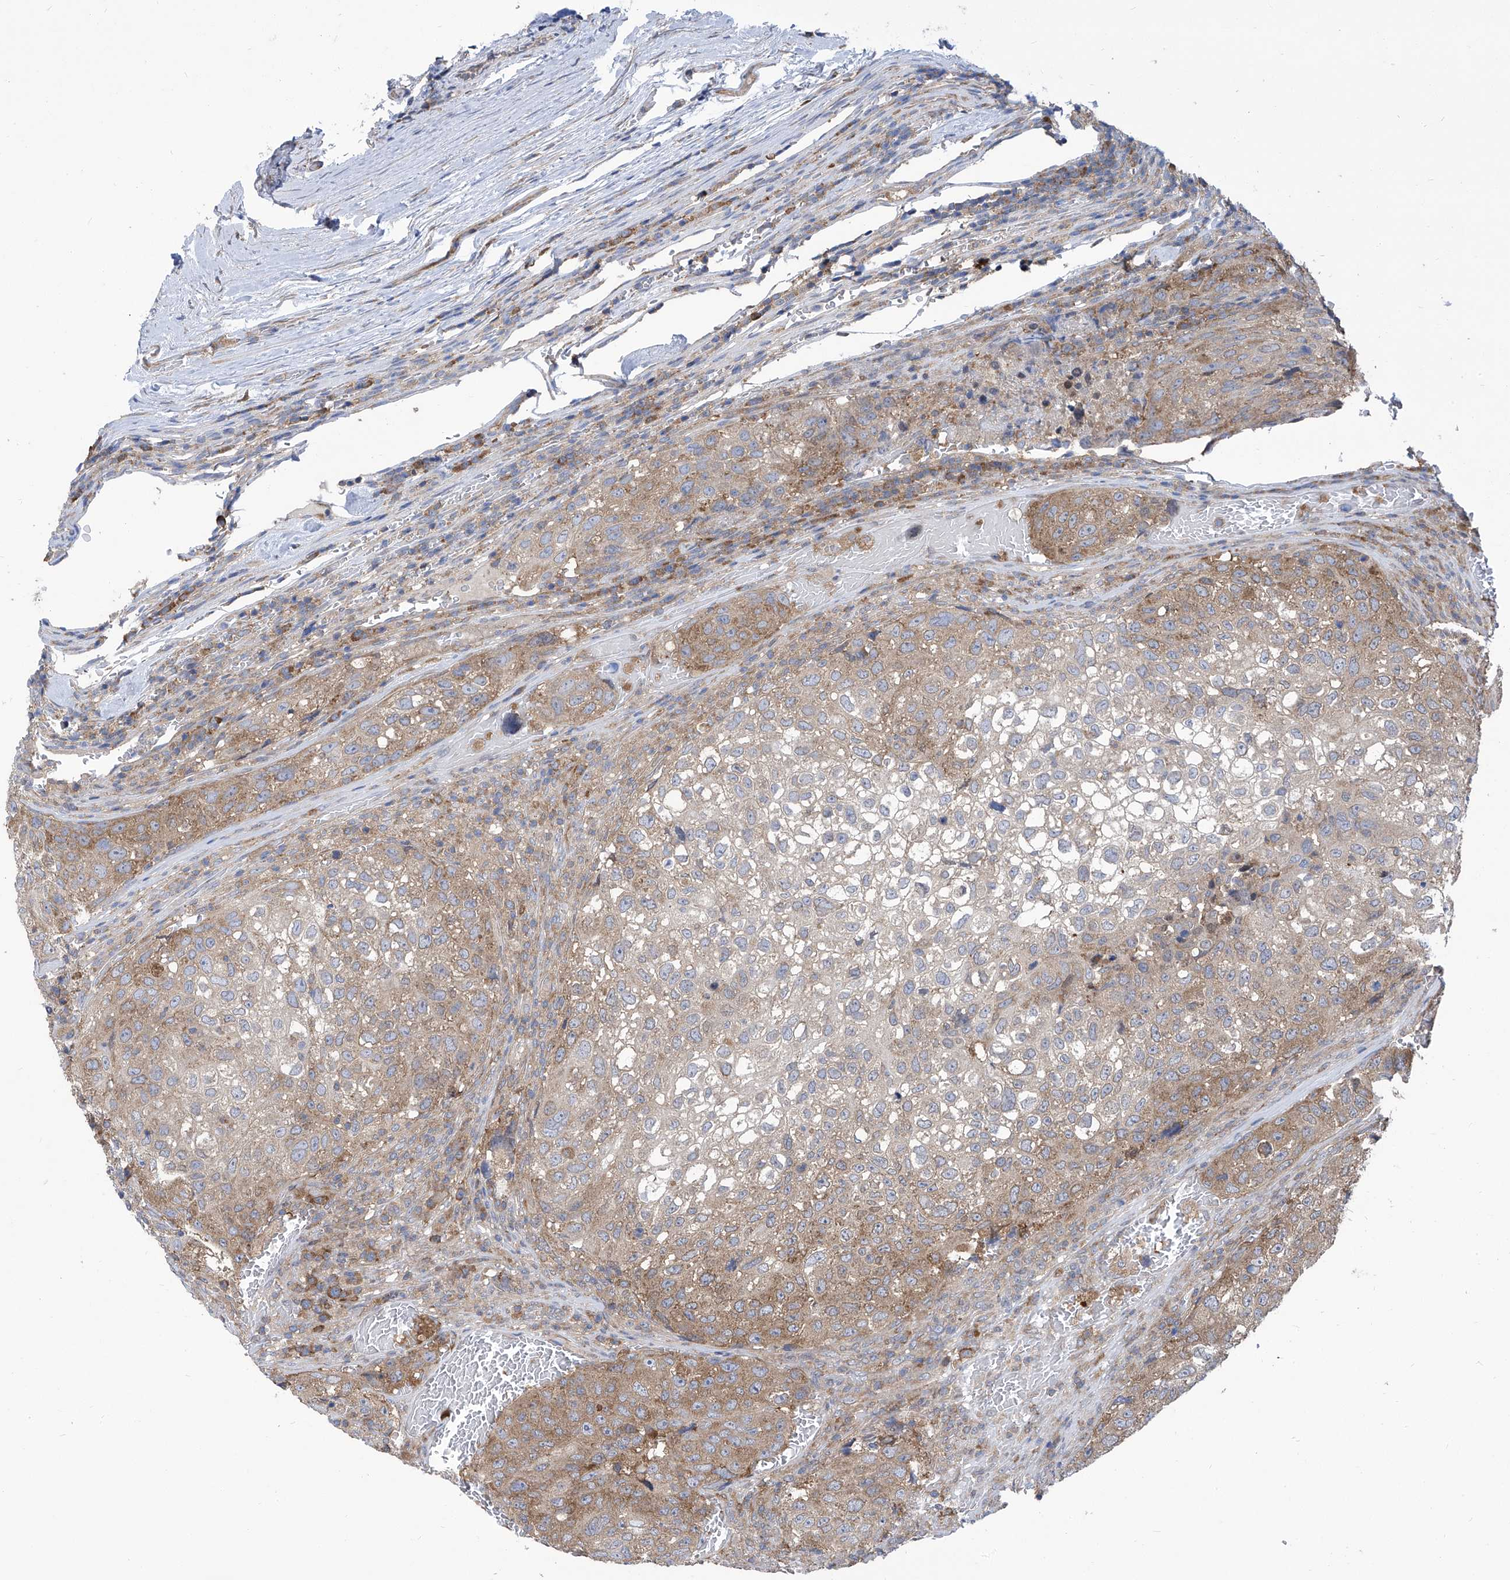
{"staining": {"intensity": "moderate", "quantity": "25%-75%", "location": "cytoplasmic/membranous"}, "tissue": "urothelial cancer", "cell_type": "Tumor cells", "image_type": "cancer", "snomed": [{"axis": "morphology", "description": "Urothelial carcinoma, High grade"}, {"axis": "topography", "description": "Lymph node"}, {"axis": "topography", "description": "Urinary bladder"}], "caption": "The micrograph reveals a brown stain indicating the presence of a protein in the cytoplasmic/membranous of tumor cells in urothelial cancer. Immunohistochemistry stains the protein in brown and the nuclei are stained blue.", "gene": "EIF3M", "patient": {"sex": "male", "age": 51}}